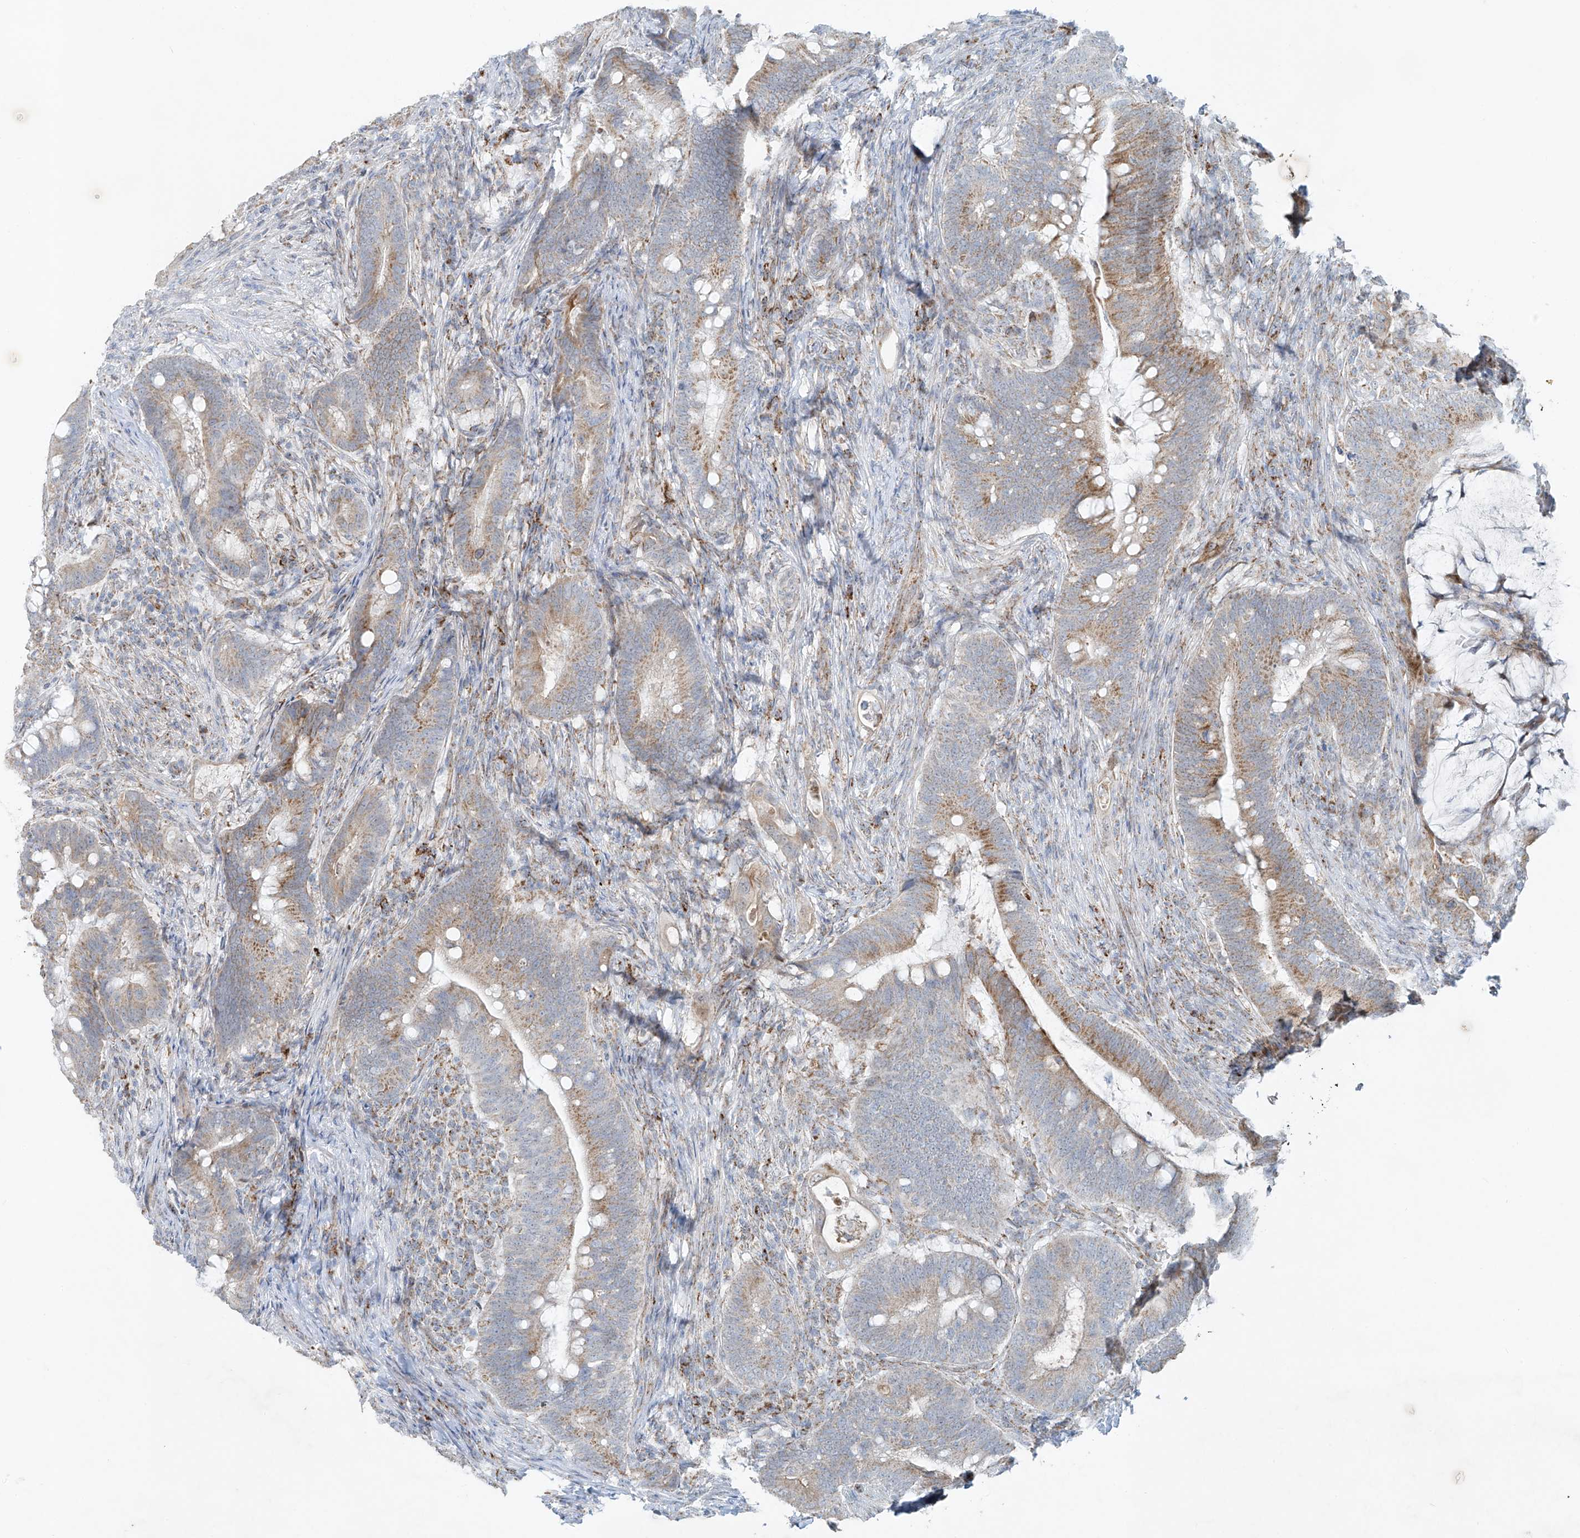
{"staining": {"intensity": "moderate", "quantity": "25%-75%", "location": "cytoplasmic/membranous"}, "tissue": "colorectal cancer", "cell_type": "Tumor cells", "image_type": "cancer", "snomed": [{"axis": "morphology", "description": "Adenocarcinoma, NOS"}, {"axis": "topography", "description": "Colon"}], "caption": "Approximately 25%-75% of tumor cells in adenocarcinoma (colorectal) display moderate cytoplasmic/membranous protein staining as visualized by brown immunohistochemical staining.", "gene": "SMDT1", "patient": {"sex": "female", "age": 66}}